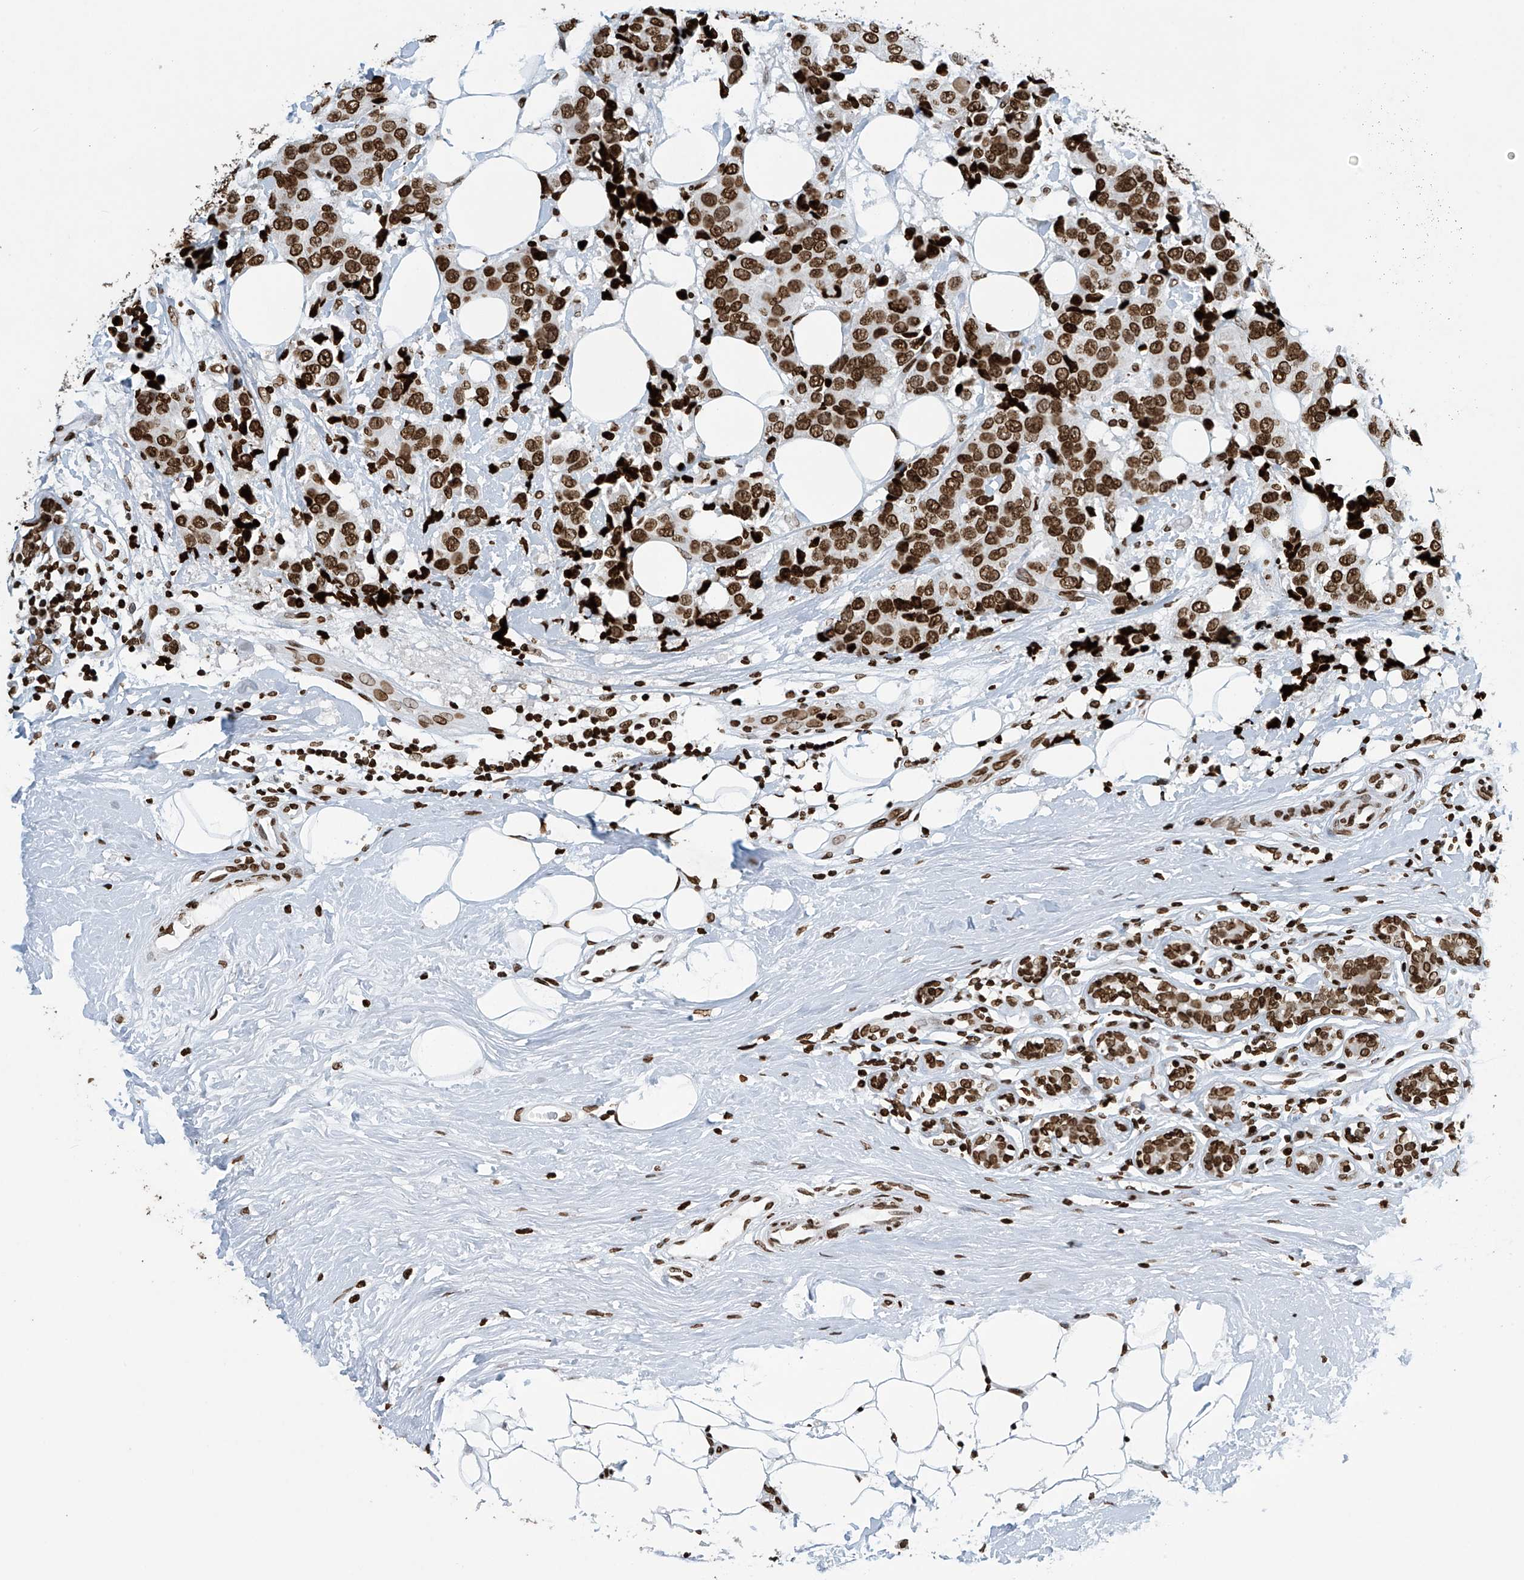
{"staining": {"intensity": "strong", "quantity": ">75%", "location": "nuclear"}, "tissue": "breast cancer", "cell_type": "Tumor cells", "image_type": "cancer", "snomed": [{"axis": "morphology", "description": "Normal tissue, NOS"}, {"axis": "morphology", "description": "Duct carcinoma"}, {"axis": "topography", "description": "Breast"}], "caption": "Immunohistochemistry histopathology image of breast intraductal carcinoma stained for a protein (brown), which displays high levels of strong nuclear positivity in about >75% of tumor cells.", "gene": "H4C16", "patient": {"sex": "female", "age": 39}}